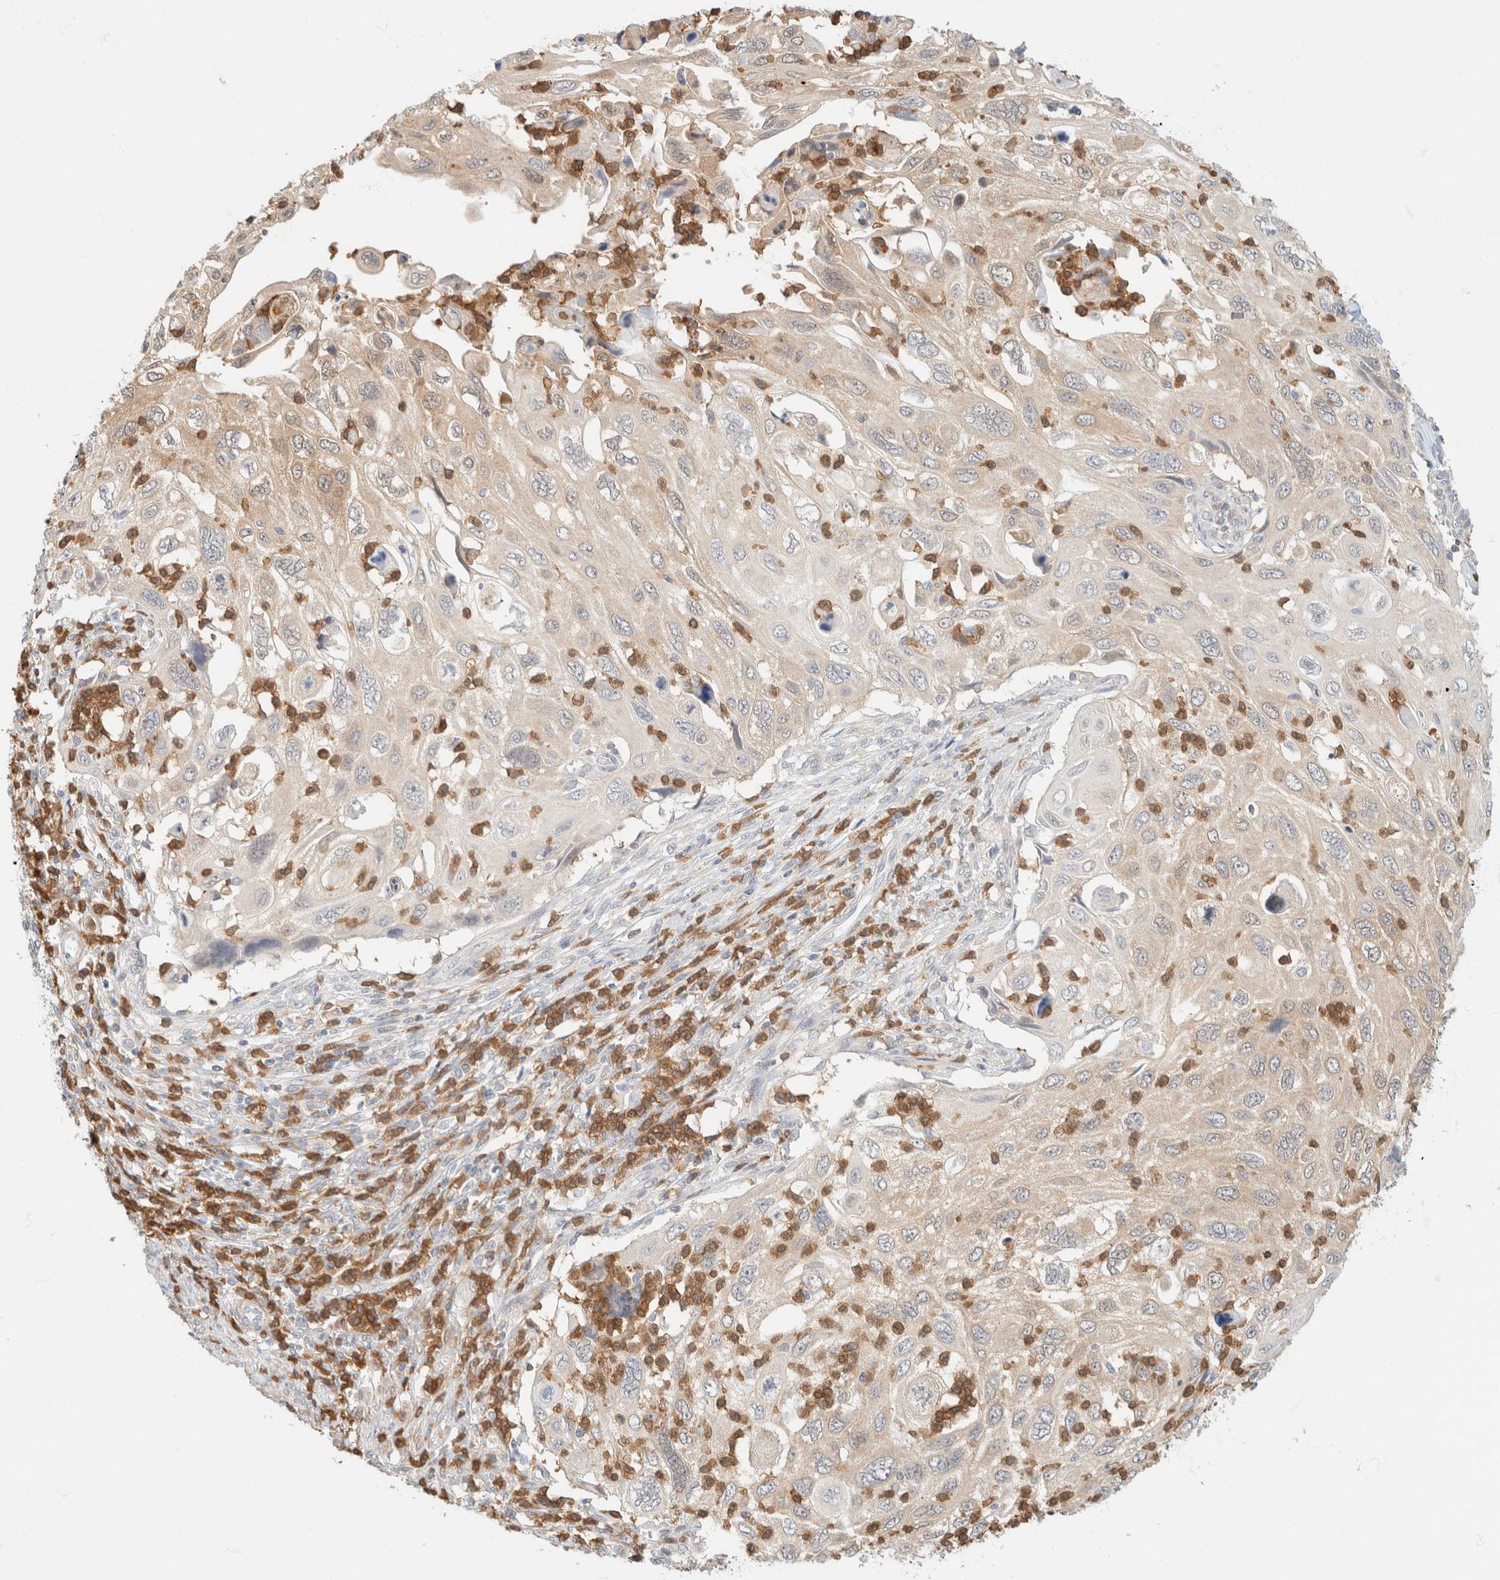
{"staining": {"intensity": "weak", "quantity": "<25%", "location": "cytoplasmic/membranous"}, "tissue": "cervical cancer", "cell_type": "Tumor cells", "image_type": "cancer", "snomed": [{"axis": "morphology", "description": "Squamous cell carcinoma, NOS"}, {"axis": "topography", "description": "Cervix"}], "caption": "This is an immunohistochemistry micrograph of cervical cancer (squamous cell carcinoma). There is no positivity in tumor cells.", "gene": "GPI", "patient": {"sex": "female", "age": 70}}